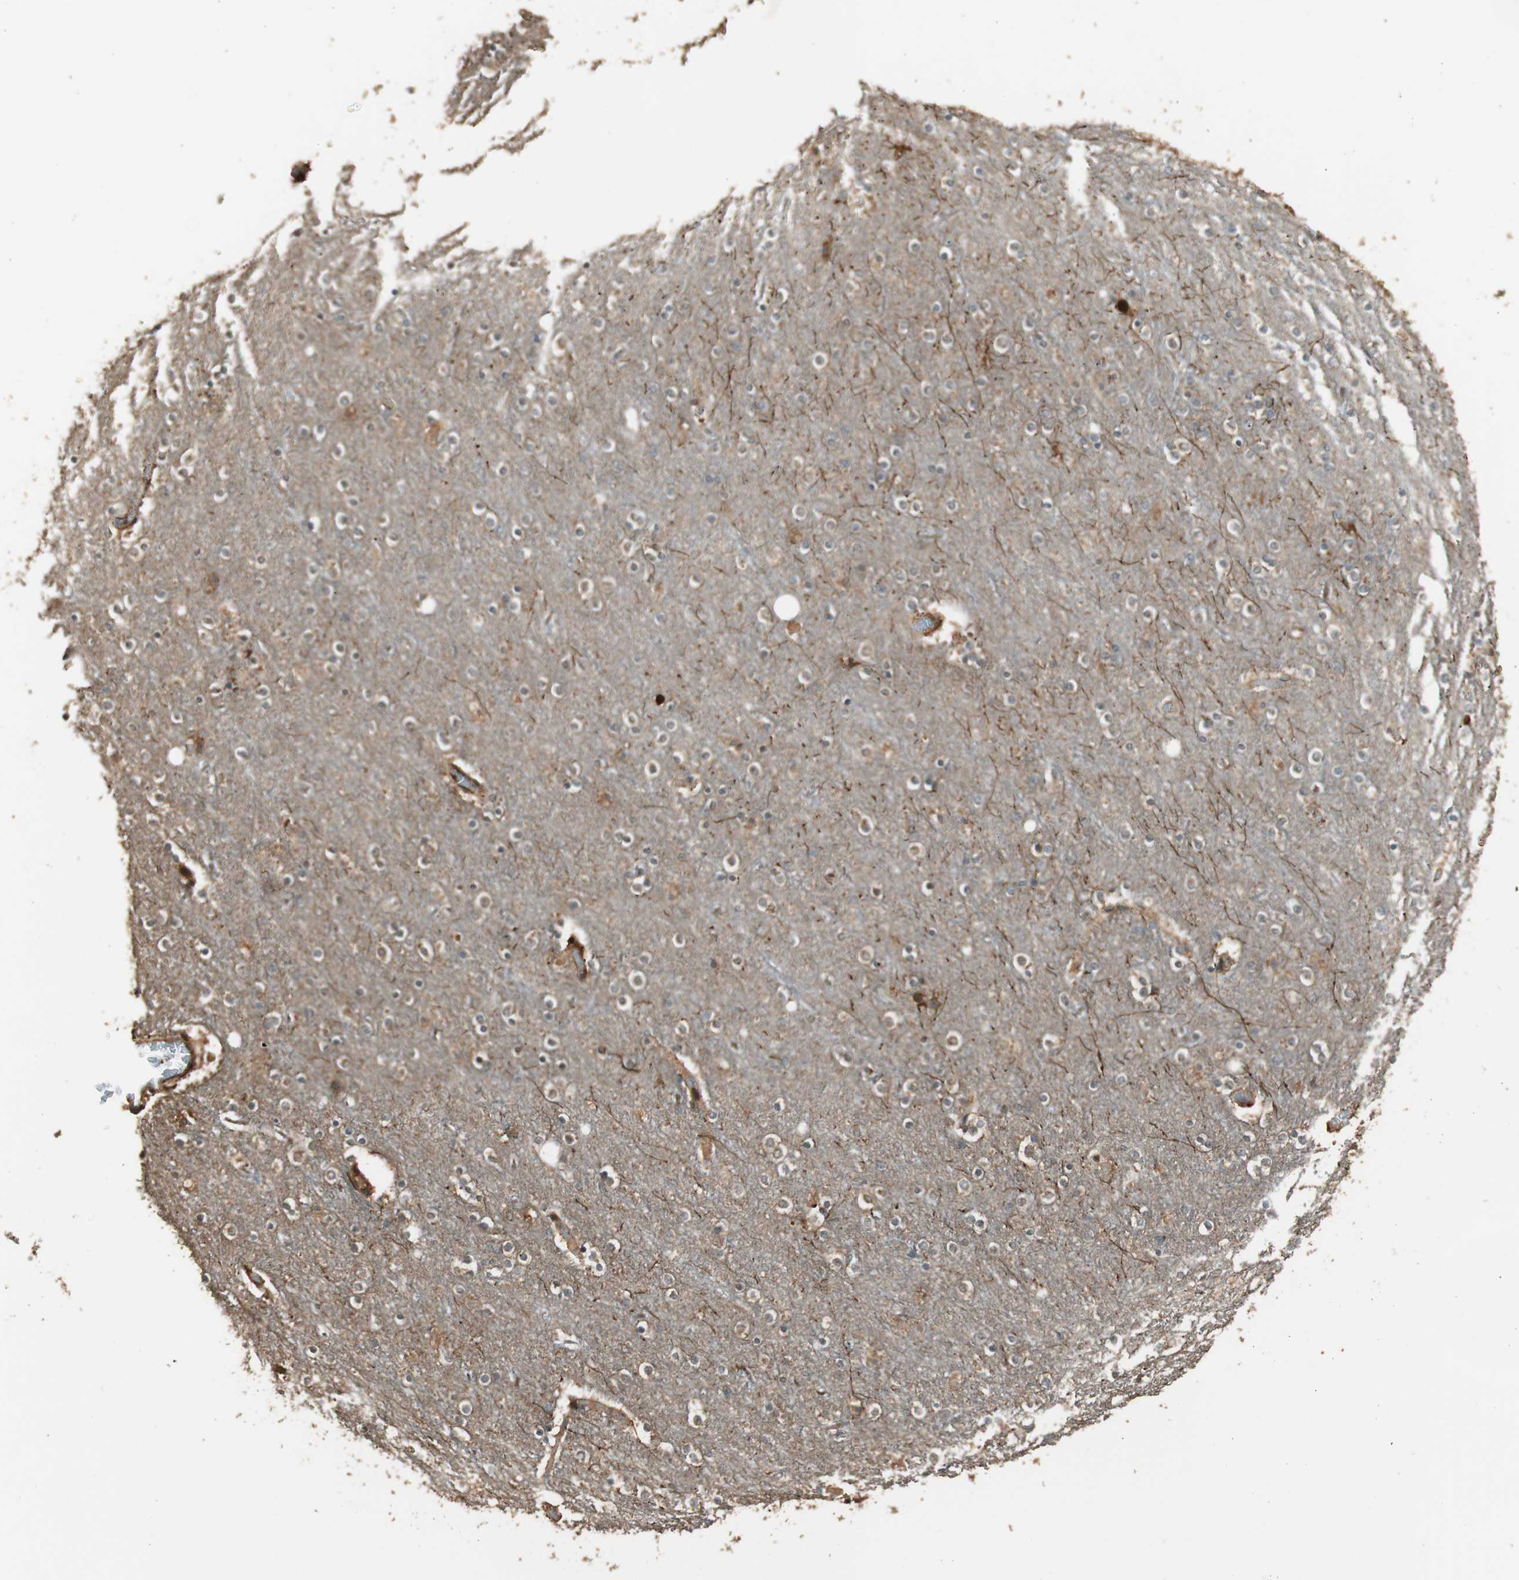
{"staining": {"intensity": "weak", "quantity": ">75%", "location": "cytoplasmic/membranous"}, "tissue": "cerebral cortex", "cell_type": "Endothelial cells", "image_type": "normal", "snomed": [{"axis": "morphology", "description": "Normal tissue, NOS"}, {"axis": "topography", "description": "Cerebral cortex"}], "caption": "IHC photomicrograph of benign cerebral cortex stained for a protein (brown), which reveals low levels of weak cytoplasmic/membranous staining in about >75% of endothelial cells.", "gene": "CNOT4", "patient": {"sex": "female", "age": 54}}